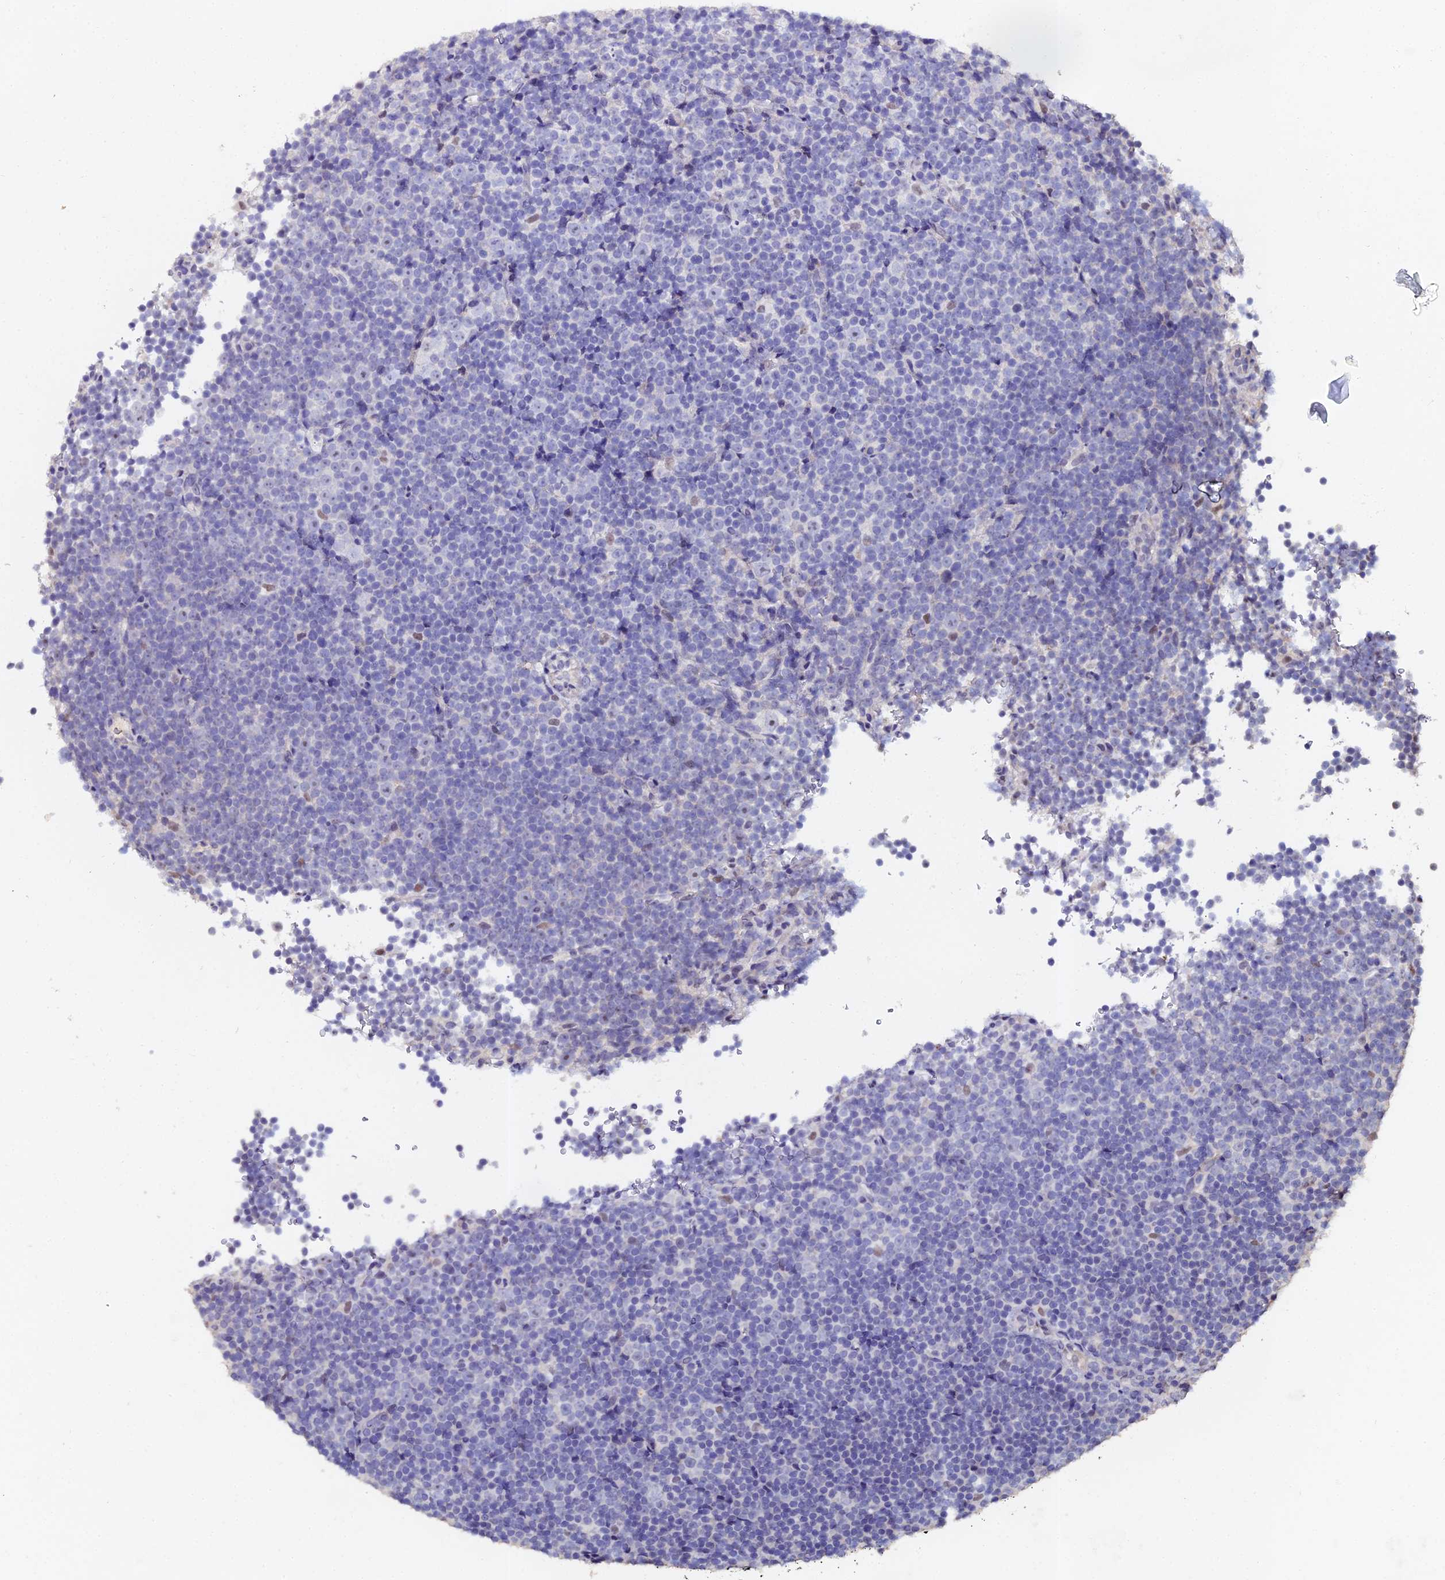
{"staining": {"intensity": "negative", "quantity": "none", "location": "none"}, "tissue": "lymphoma", "cell_type": "Tumor cells", "image_type": "cancer", "snomed": [{"axis": "morphology", "description": "Malignant lymphoma, non-Hodgkin's type, Low grade"}, {"axis": "topography", "description": "Lymph node"}], "caption": "The immunohistochemistry micrograph has no significant expression in tumor cells of low-grade malignant lymphoma, non-Hodgkin's type tissue.", "gene": "ESRRG", "patient": {"sex": "female", "age": 67}}